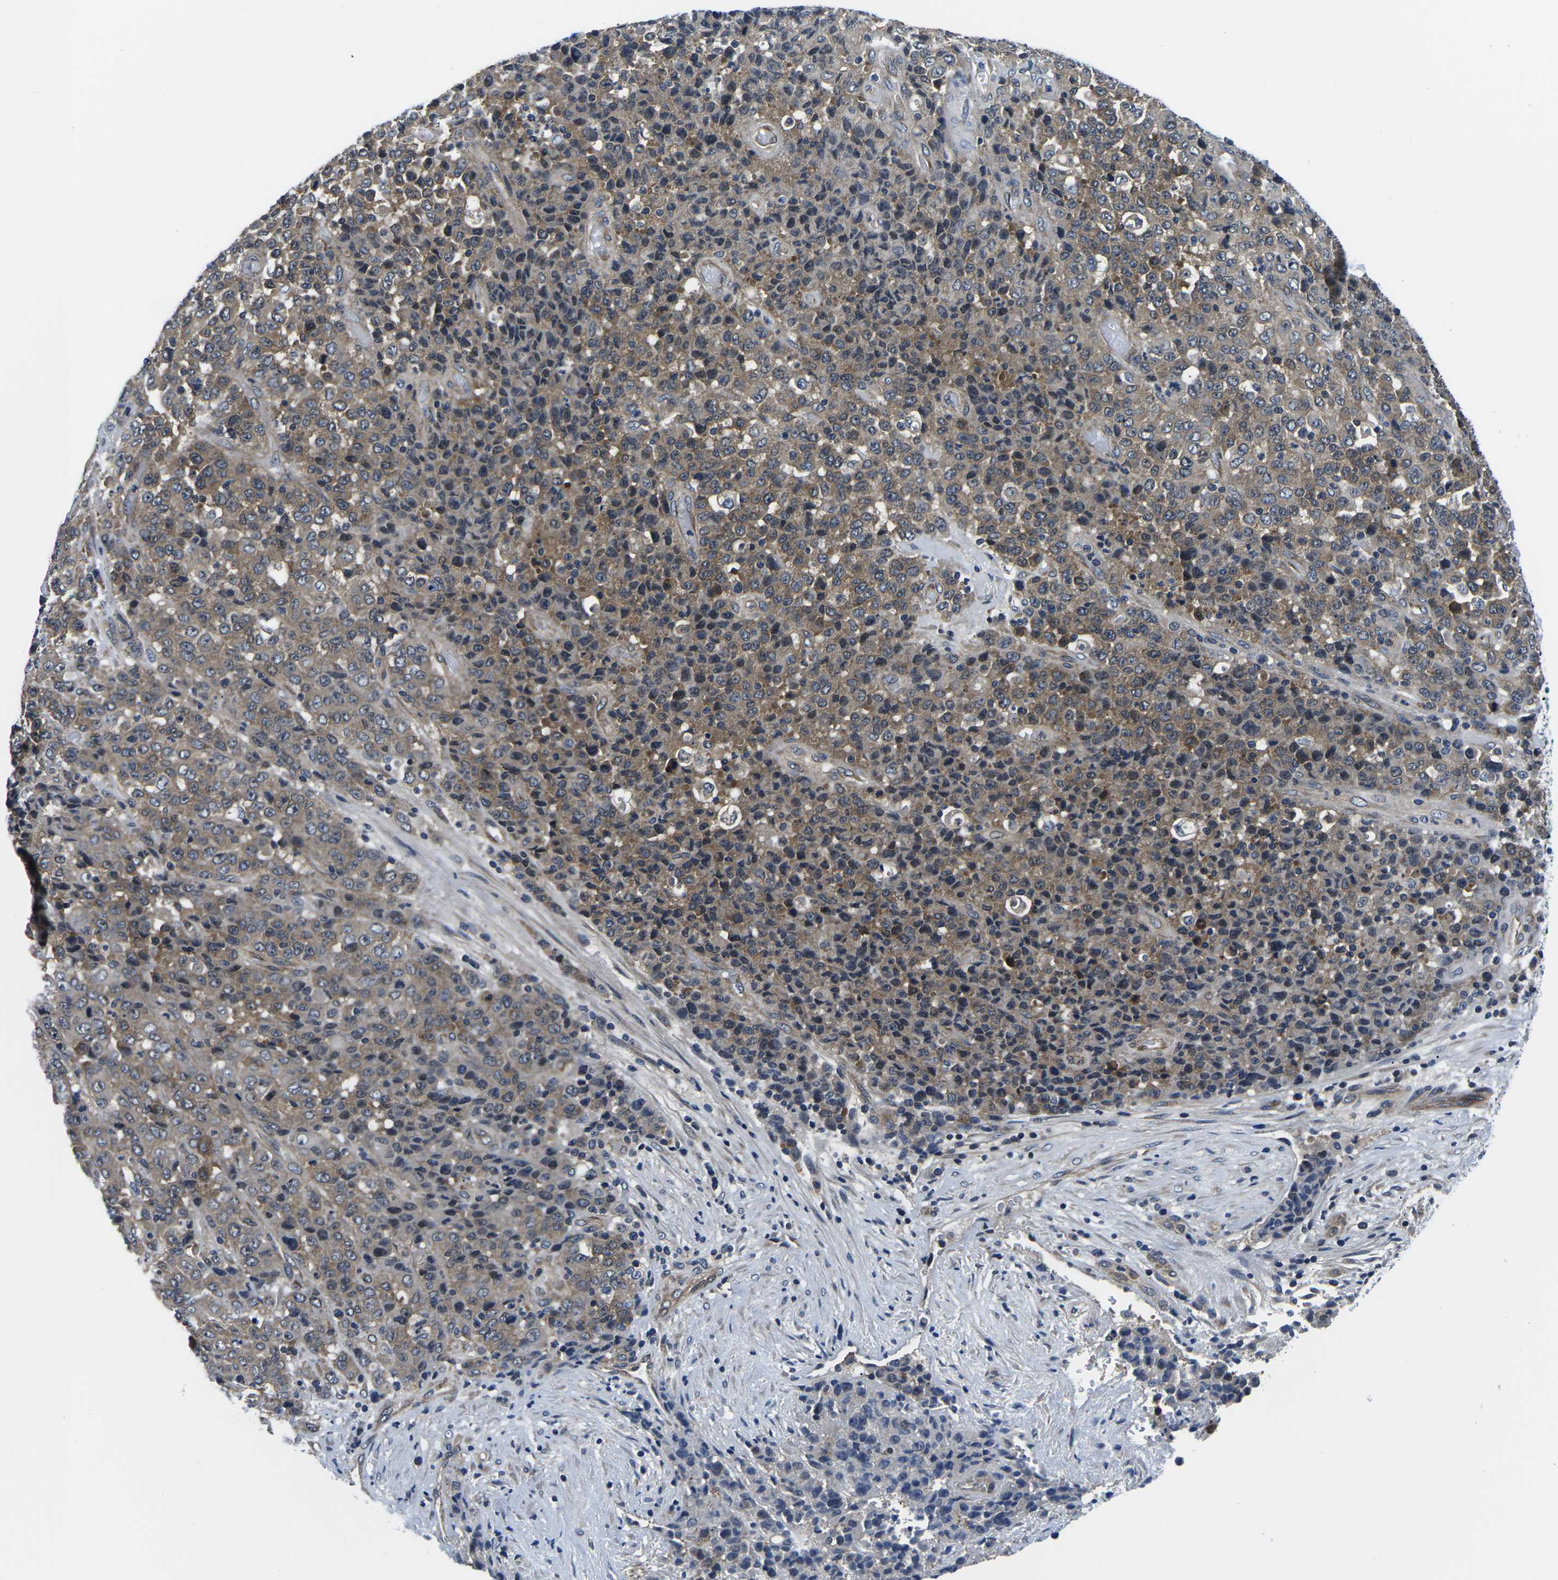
{"staining": {"intensity": "moderate", "quantity": ">75%", "location": "cytoplasmic/membranous"}, "tissue": "stomach cancer", "cell_type": "Tumor cells", "image_type": "cancer", "snomed": [{"axis": "morphology", "description": "Adenocarcinoma, NOS"}, {"axis": "topography", "description": "Stomach"}], "caption": "Immunohistochemistry staining of stomach cancer, which exhibits medium levels of moderate cytoplasmic/membranous positivity in about >75% of tumor cells indicating moderate cytoplasmic/membranous protein expression. The staining was performed using DAB (3,3'-diaminobenzidine) (brown) for protein detection and nuclei were counterstained in hematoxylin (blue).", "gene": "GSK3B", "patient": {"sex": "female", "age": 73}}